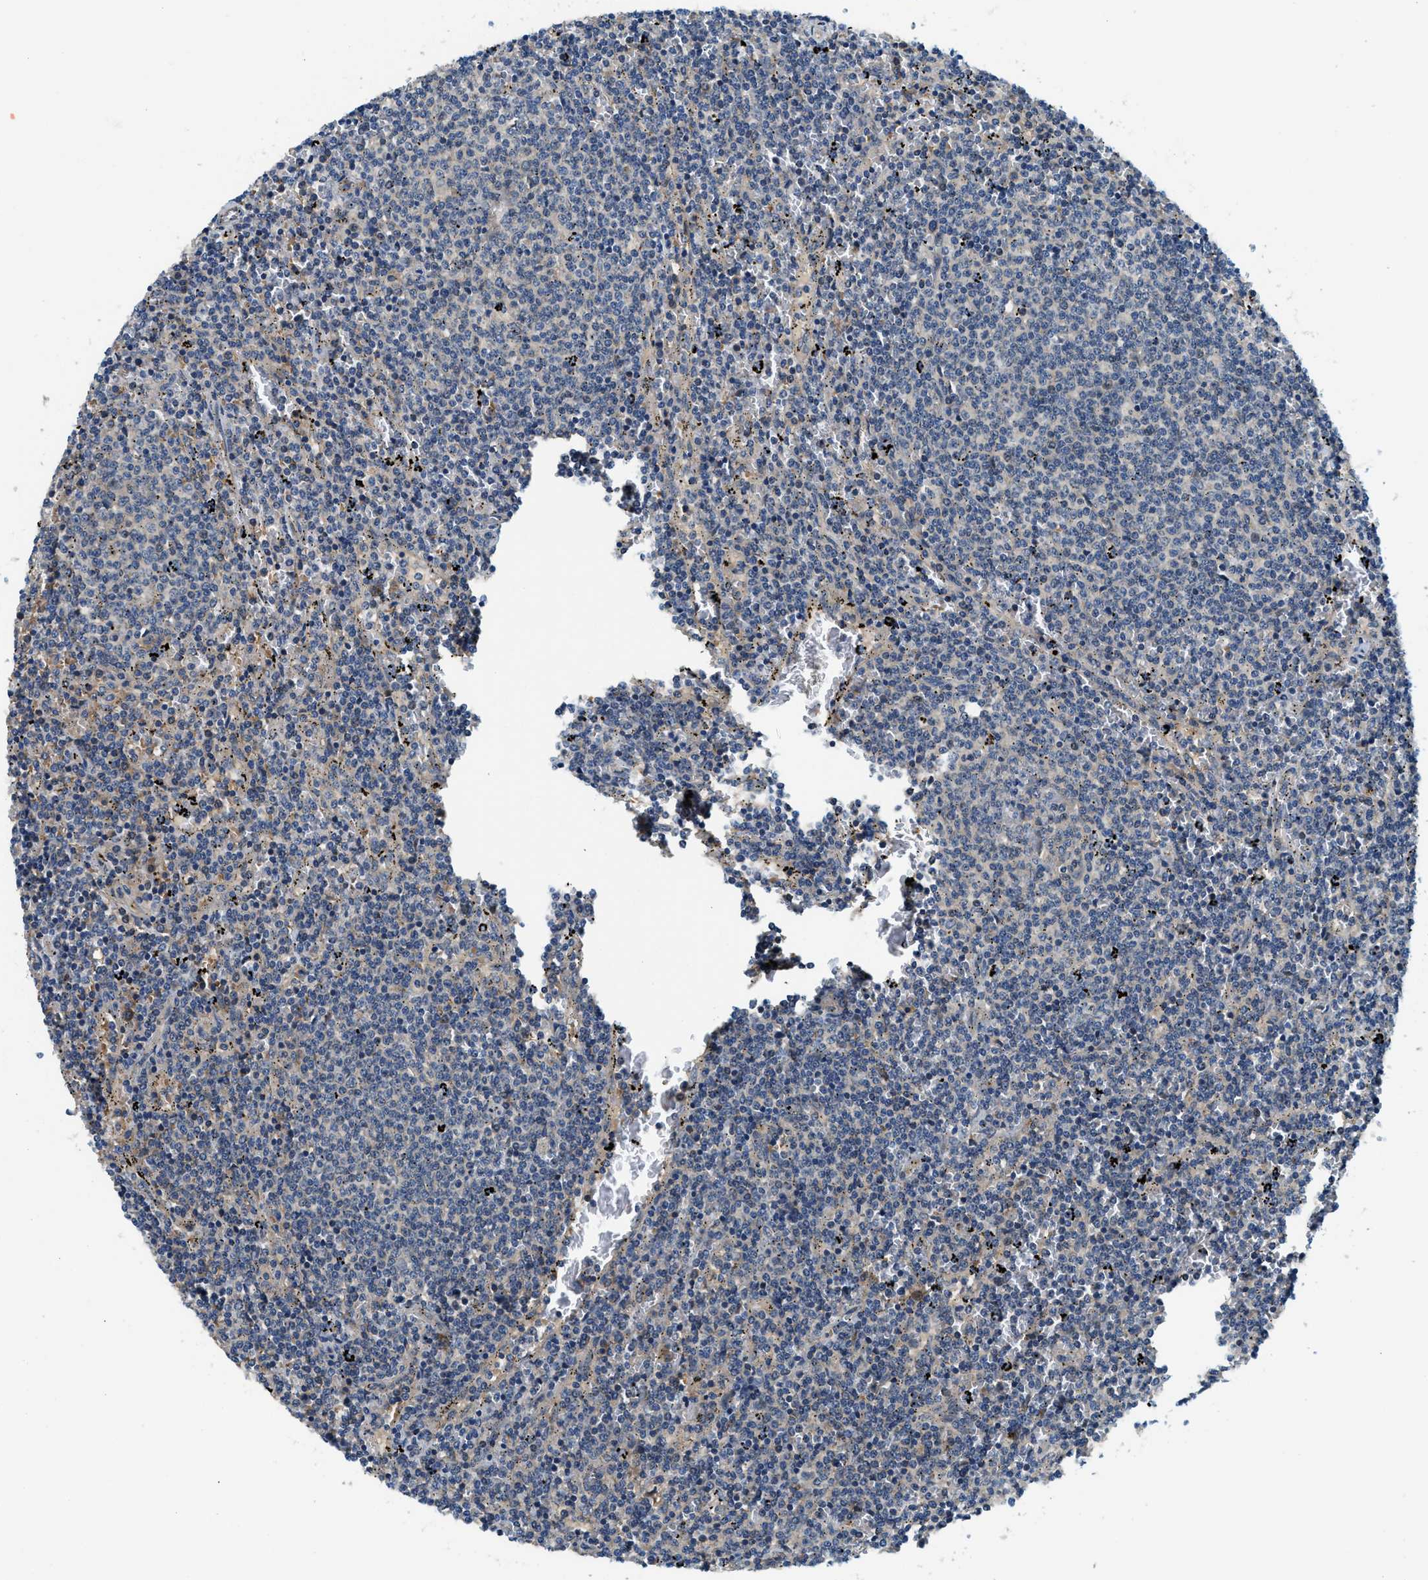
{"staining": {"intensity": "negative", "quantity": "none", "location": "none"}, "tissue": "lymphoma", "cell_type": "Tumor cells", "image_type": "cancer", "snomed": [{"axis": "morphology", "description": "Malignant lymphoma, non-Hodgkin's type, Low grade"}, {"axis": "topography", "description": "Spleen"}], "caption": "Tumor cells are negative for protein expression in human lymphoma.", "gene": "KCNK1", "patient": {"sex": "female", "age": 50}}